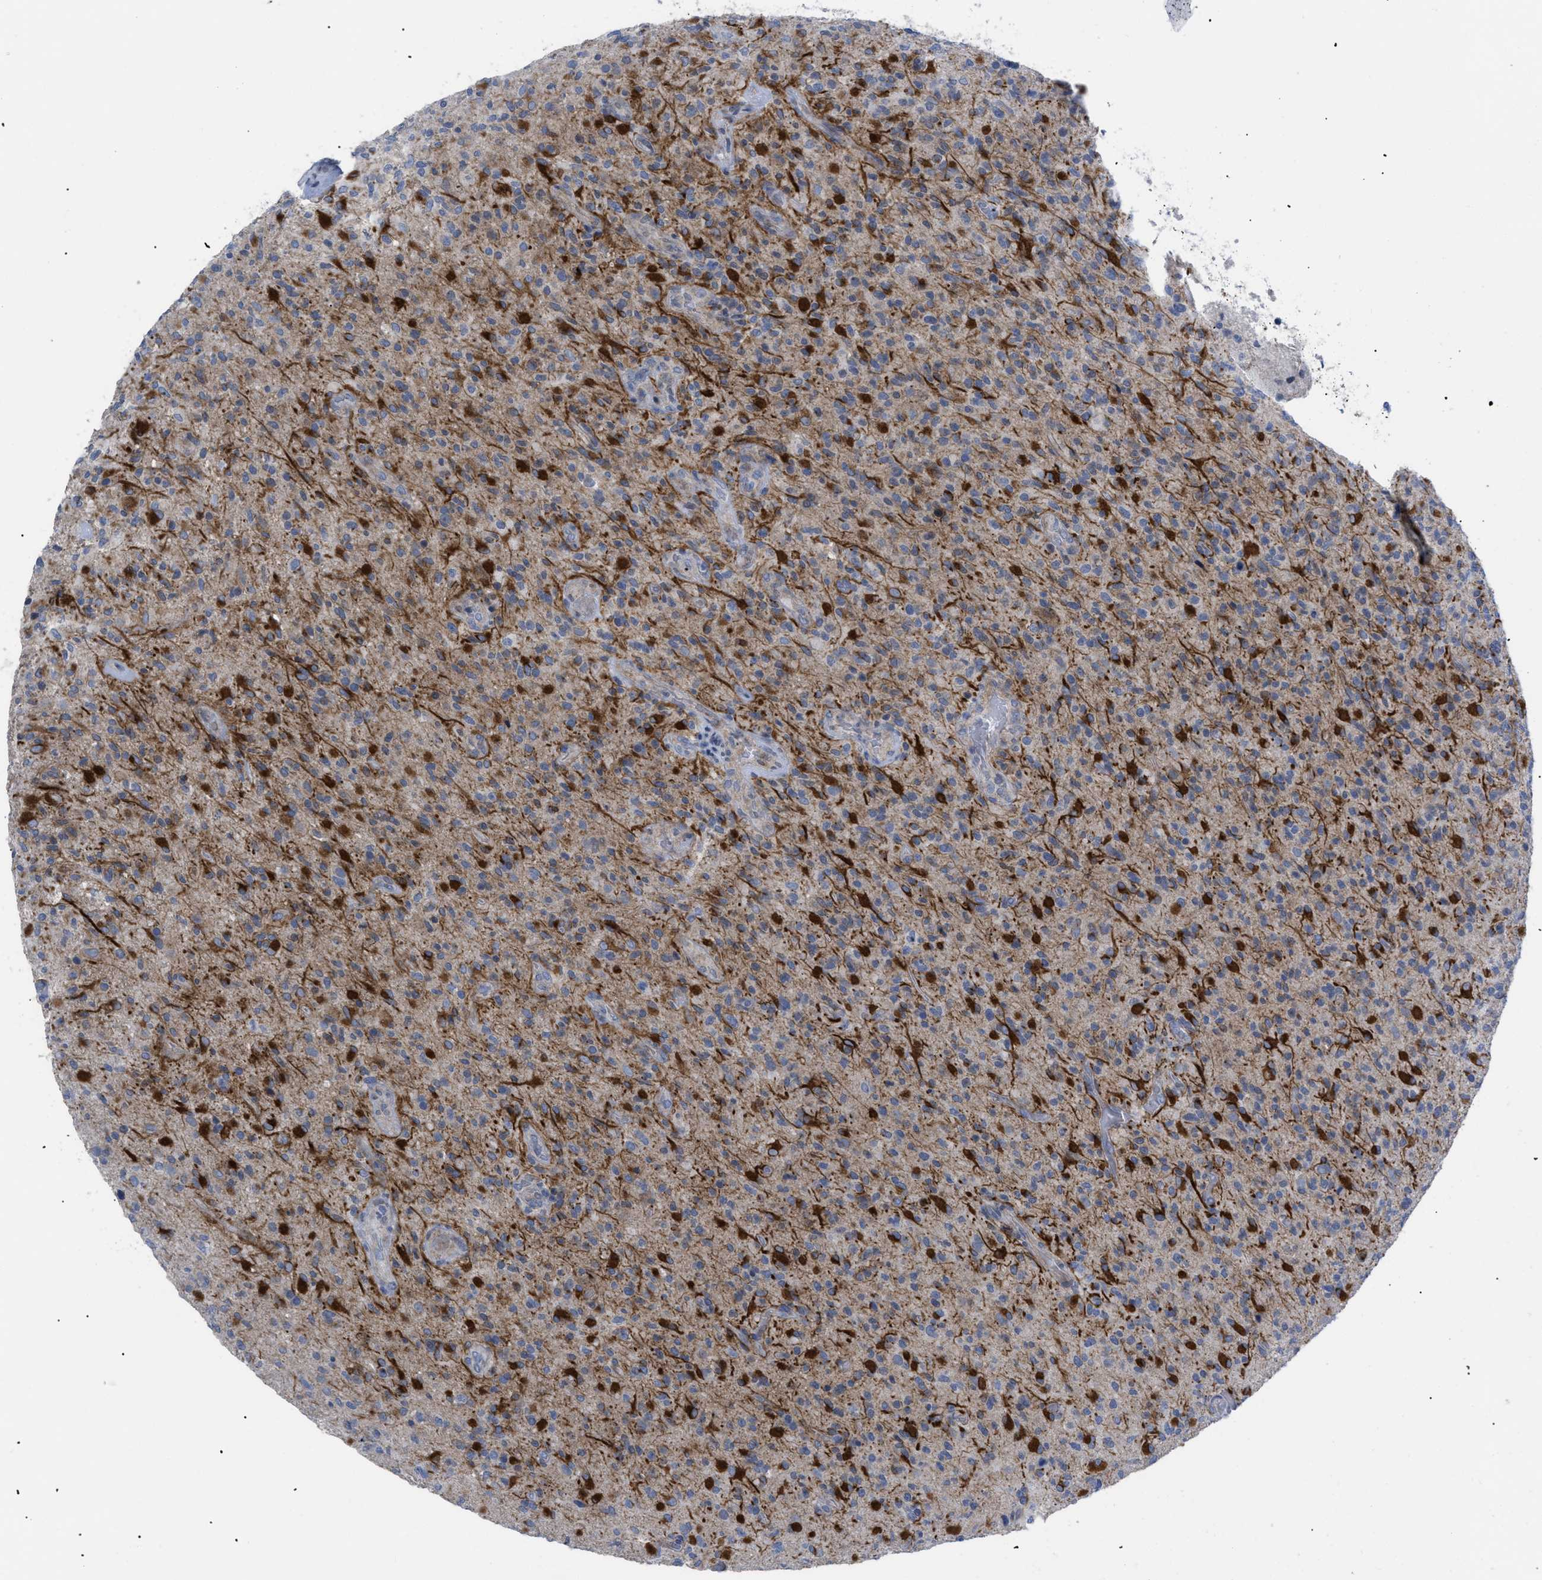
{"staining": {"intensity": "strong", "quantity": "25%-75%", "location": "cytoplasmic/membranous"}, "tissue": "glioma", "cell_type": "Tumor cells", "image_type": "cancer", "snomed": [{"axis": "morphology", "description": "Glioma, malignant, High grade"}, {"axis": "topography", "description": "Brain"}], "caption": "Immunohistochemical staining of high-grade glioma (malignant) shows high levels of strong cytoplasmic/membranous protein positivity in approximately 25%-75% of tumor cells. (Stains: DAB (3,3'-diaminobenzidine) in brown, nuclei in blue, Microscopy: brightfield microscopy at high magnification).", "gene": "CAV3", "patient": {"sex": "male", "age": 71}}